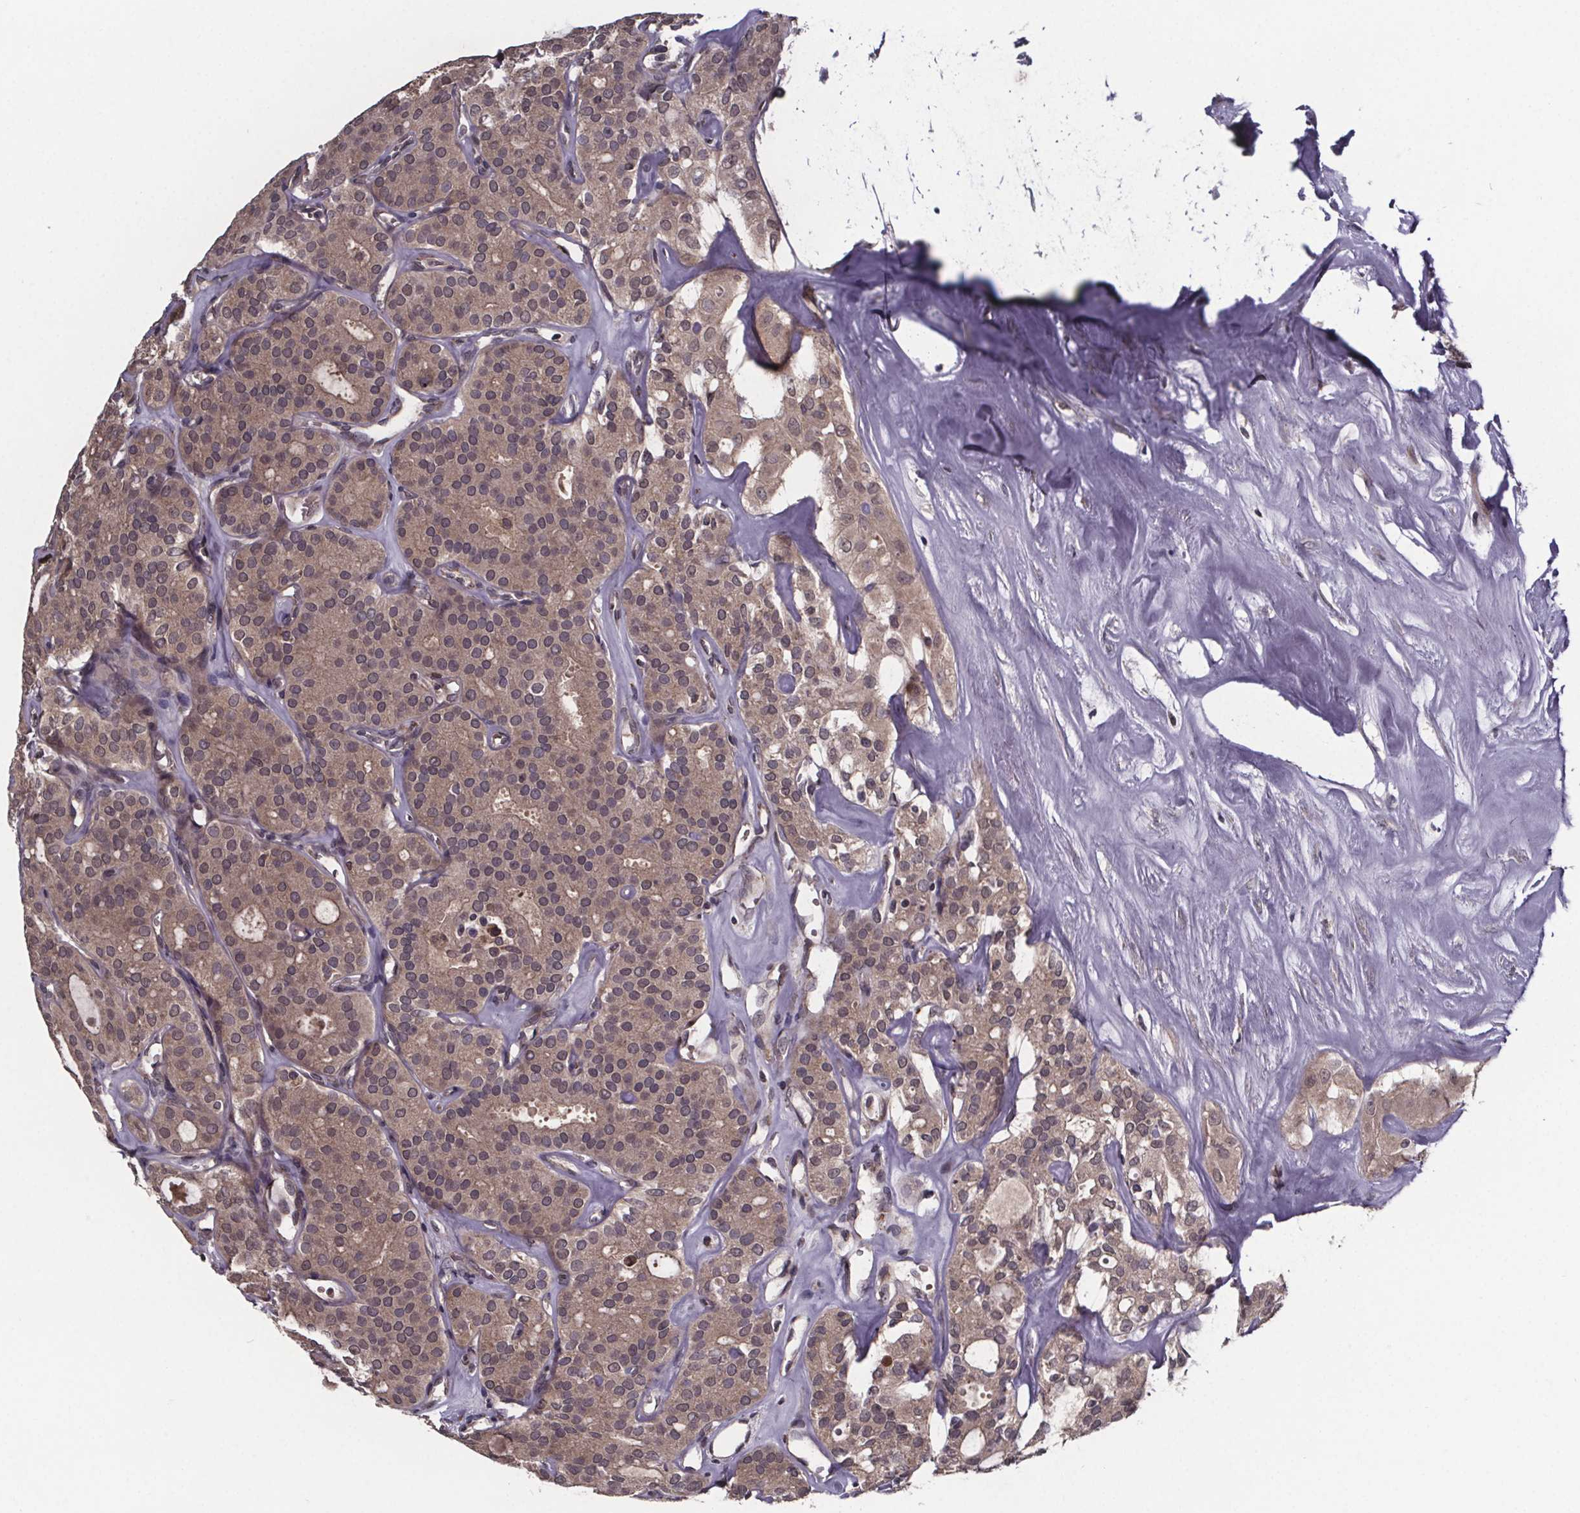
{"staining": {"intensity": "weak", "quantity": ">75%", "location": "cytoplasmic/membranous"}, "tissue": "thyroid cancer", "cell_type": "Tumor cells", "image_type": "cancer", "snomed": [{"axis": "morphology", "description": "Follicular adenoma carcinoma, NOS"}, {"axis": "topography", "description": "Thyroid gland"}], "caption": "Immunohistochemical staining of human follicular adenoma carcinoma (thyroid) reveals low levels of weak cytoplasmic/membranous protein expression in approximately >75% of tumor cells.", "gene": "SAT1", "patient": {"sex": "male", "age": 75}}